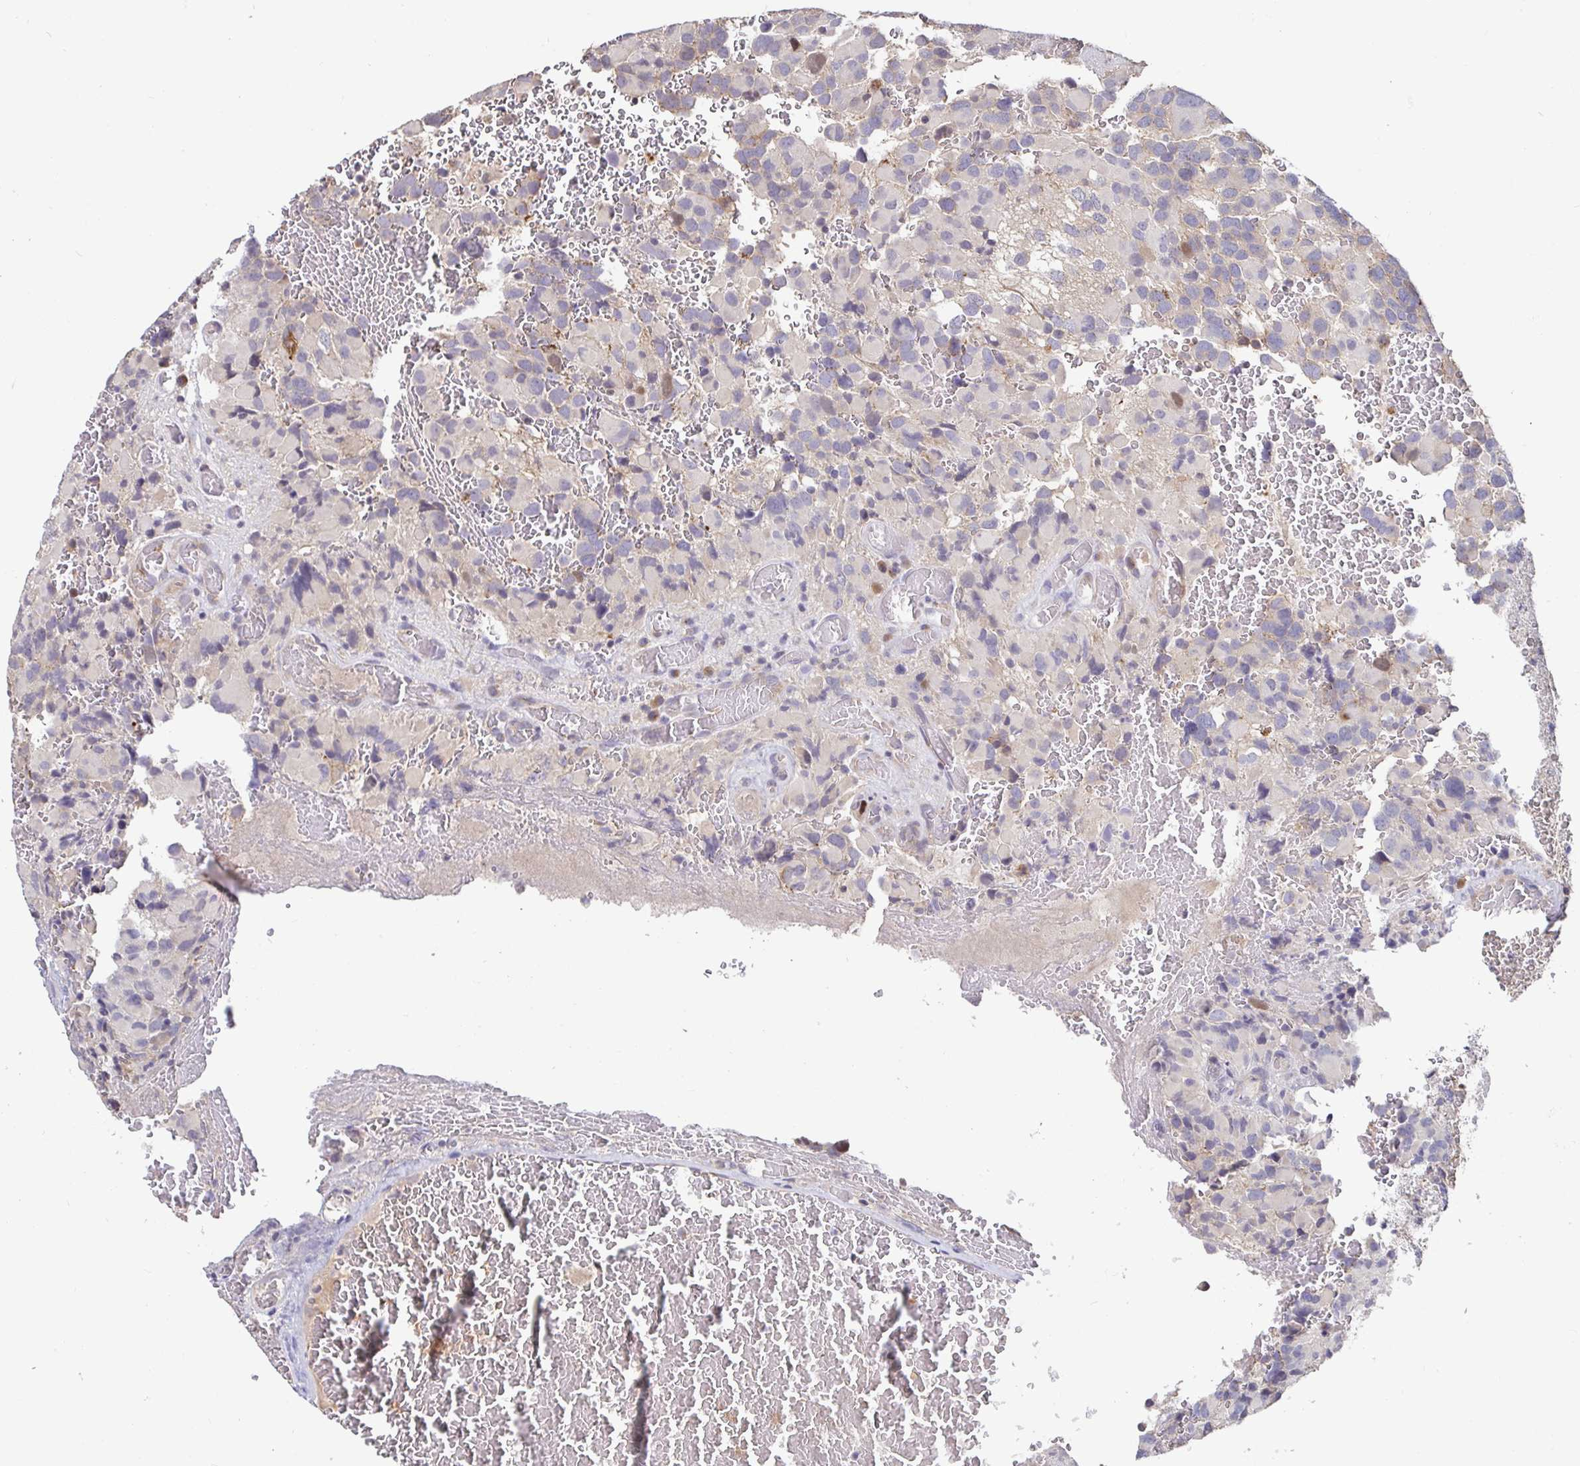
{"staining": {"intensity": "weak", "quantity": "<25%", "location": "nuclear"}, "tissue": "glioma", "cell_type": "Tumor cells", "image_type": "cancer", "snomed": [{"axis": "morphology", "description": "Glioma, malignant, High grade"}, {"axis": "topography", "description": "Brain"}], "caption": "Tumor cells are negative for protein expression in human glioma.", "gene": "ANLN", "patient": {"sex": "female", "age": 40}}